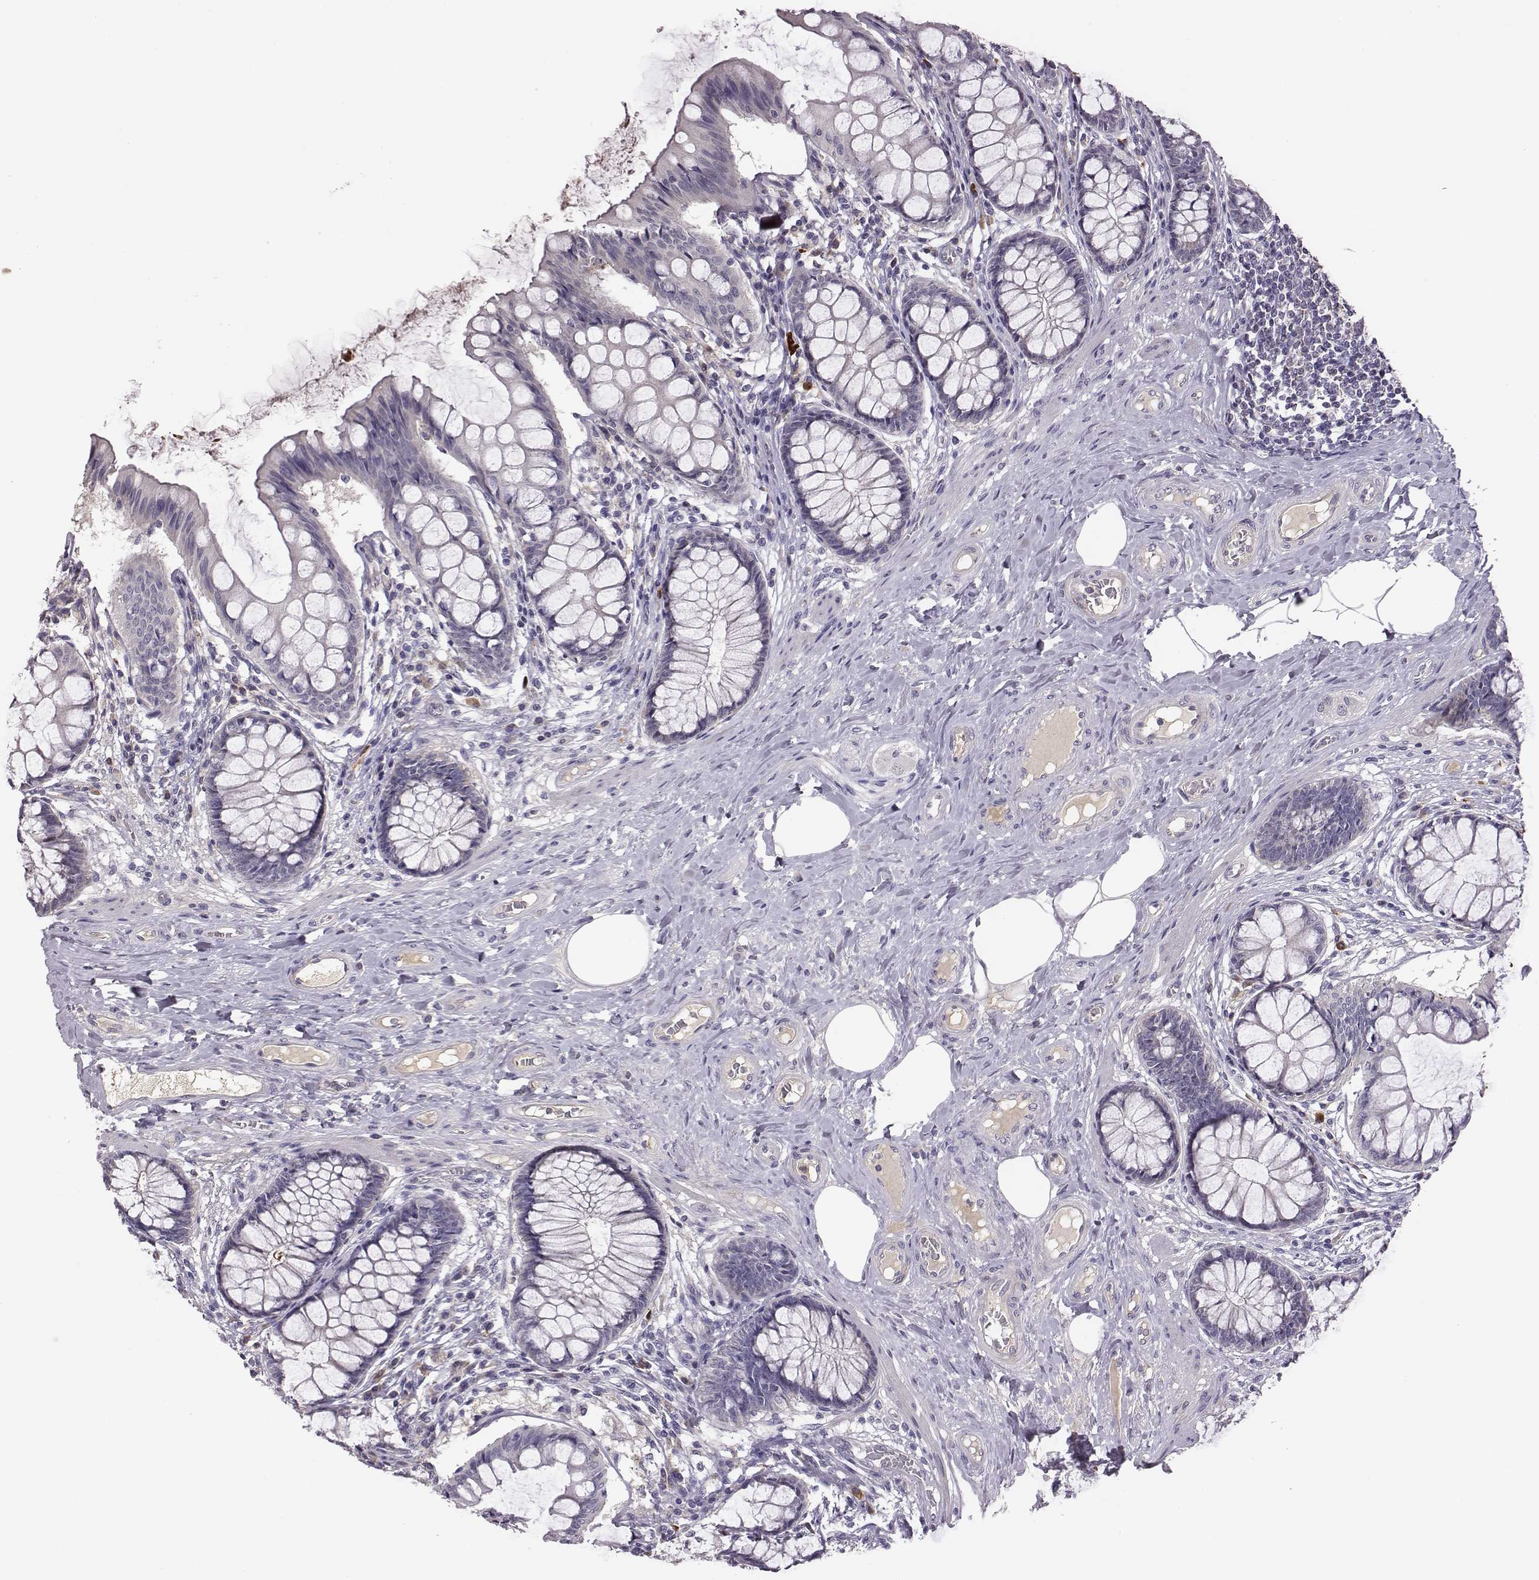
{"staining": {"intensity": "negative", "quantity": "none", "location": "none"}, "tissue": "colon", "cell_type": "Endothelial cells", "image_type": "normal", "snomed": [{"axis": "morphology", "description": "Normal tissue, NOS"}, {"axis": "topography", "description": "Colon"}], "caption": "A high-resolution histopathology image shows immunohistochemistry (IHC) staining of benign colon, which shows no significant positivity in endothelial cells.", "gene": "KMO", "patient": {"sex": "female", "age": 65}}